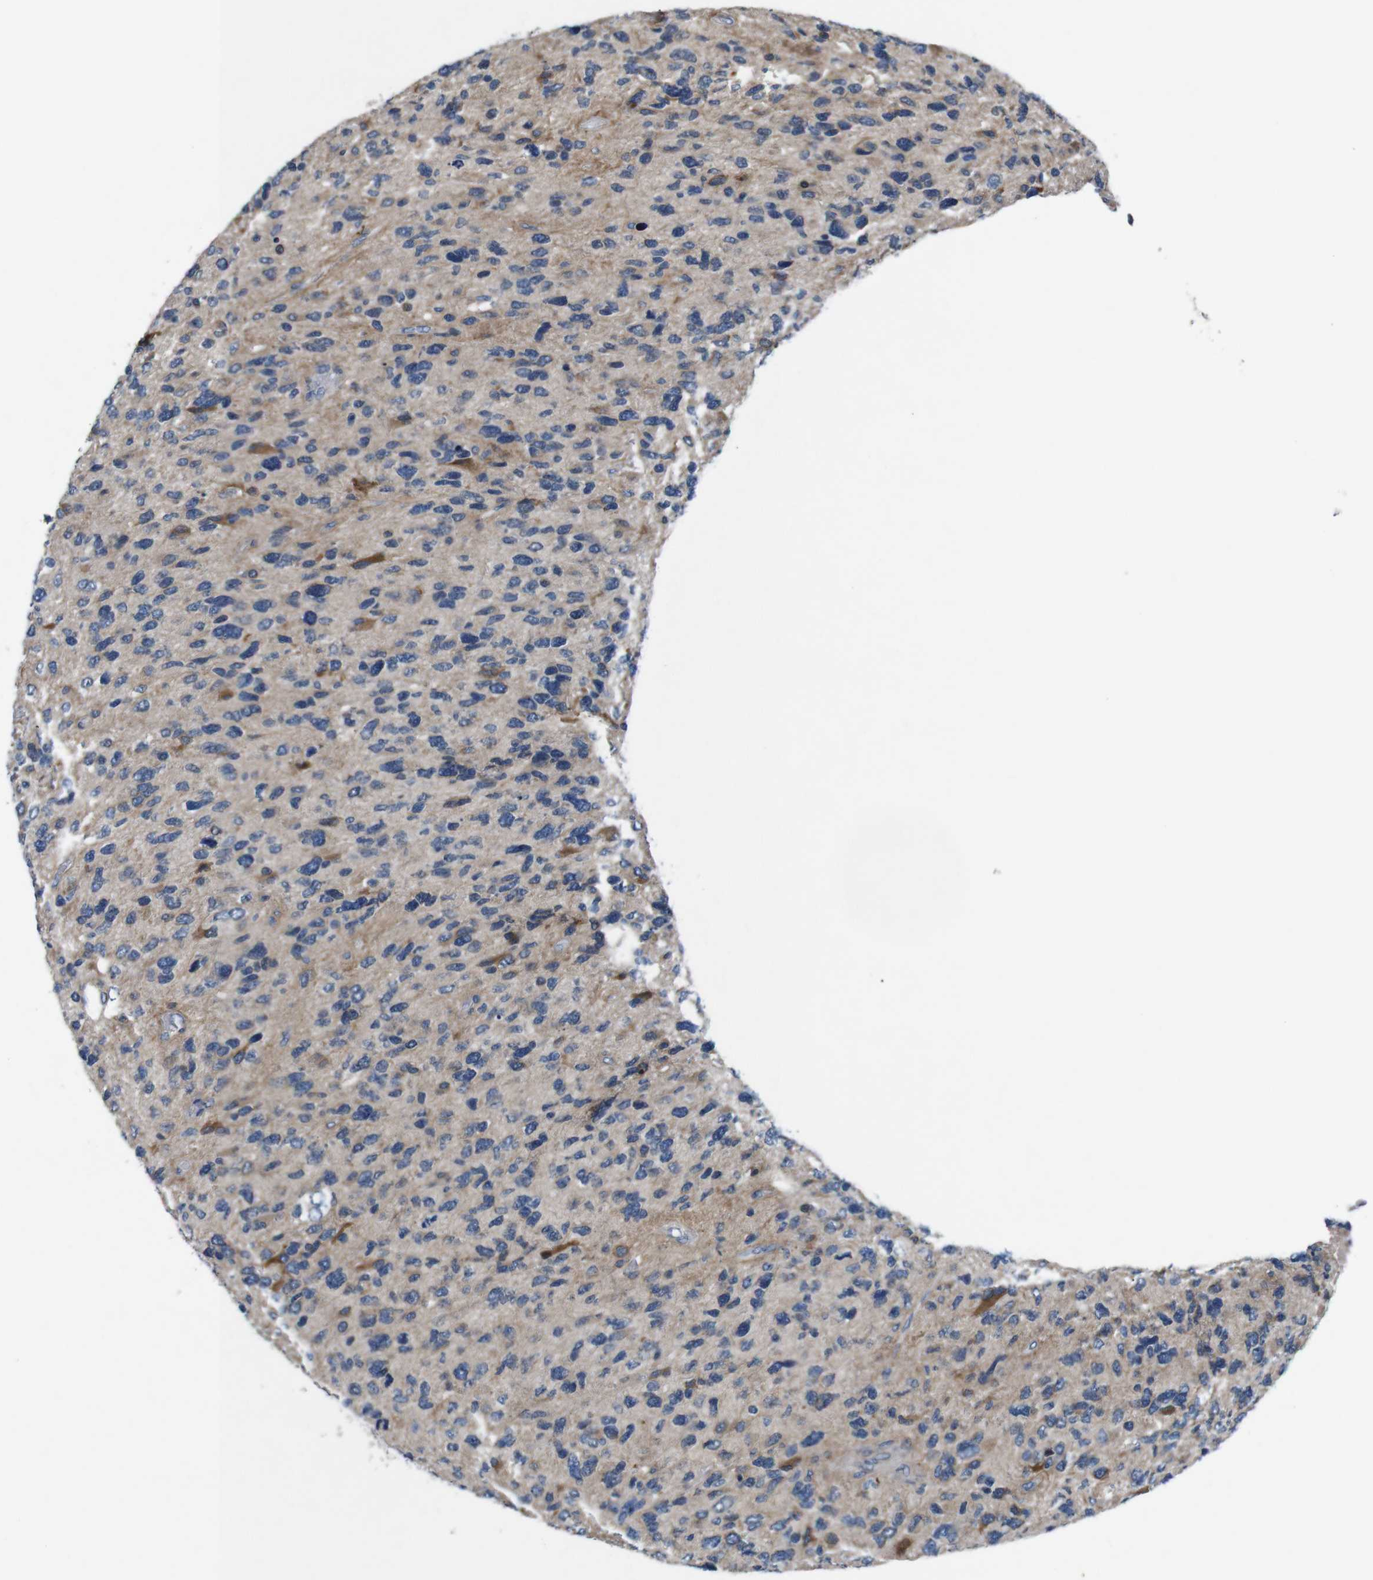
{"staining": {"intensity": "moderate", "quantity": "<25%", "location": "cytoplasmic/membranous"}, "tissue": "glioma", "cell_type": "Tumor cells", "image_type": "cancer", "snomed": [{"axis": "morphology", "description": "Glioma, malignant, High grade"}, {"axis": "topography", "description": "Brain"}], "caption": "Brown immunohistochemical staining in malignant glioma (high-grade) exhibits moderate cytoplasmic/membranous expression in approximately <25% of tumor cells.", "gene": "JAK1", "patient": {"sex": "female", "age": 58}}